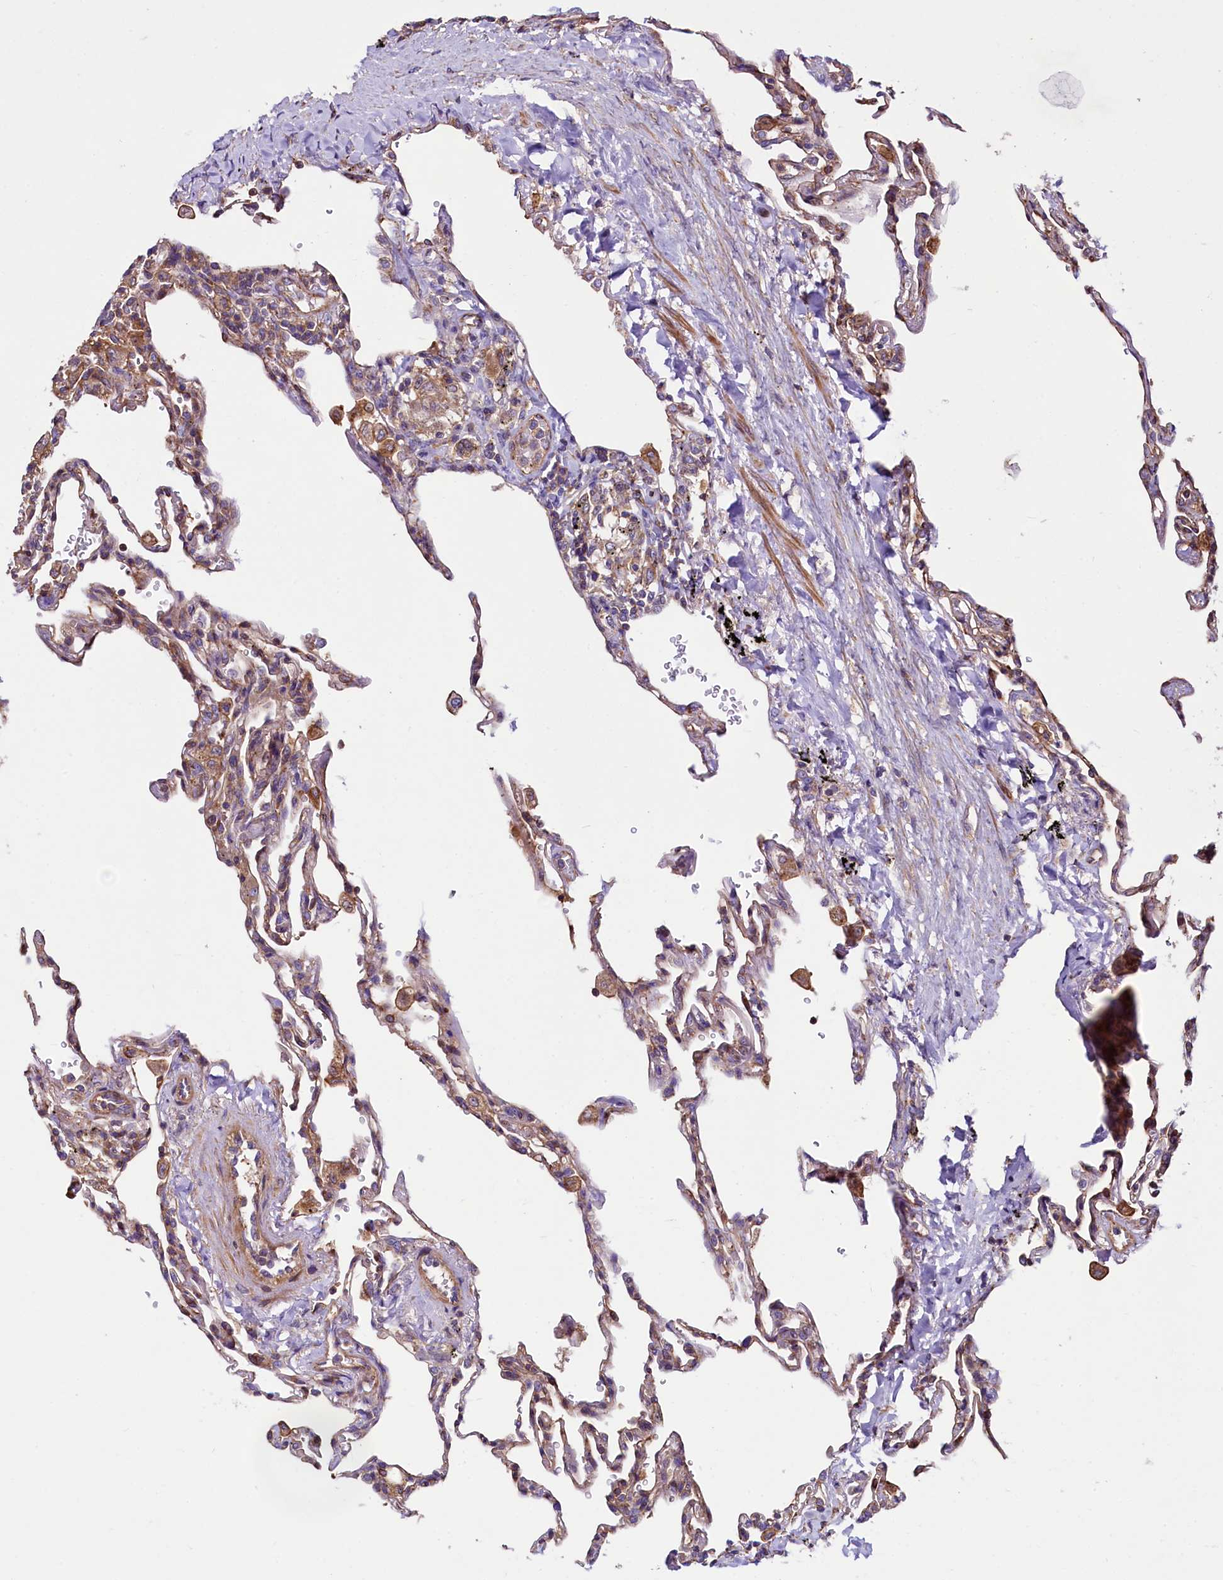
{"staining": {"intensity": "weak", "quantity": "<25%", "location": "cytoplasmic/membranous"}, "tissue": "lung", "cell_type": "Alveolar cells", "image_type": "normal", "snomed": [{"axis": "morphology", "description": "Normal tissue, NOS"}, {"axis": "topography", "description": "Lung"}], "caption": "IHC of benign lung exhibits no staining in alveolar cells.", "gene": "KLHDC4", "patient": {"sex": "male", "age": 59}}